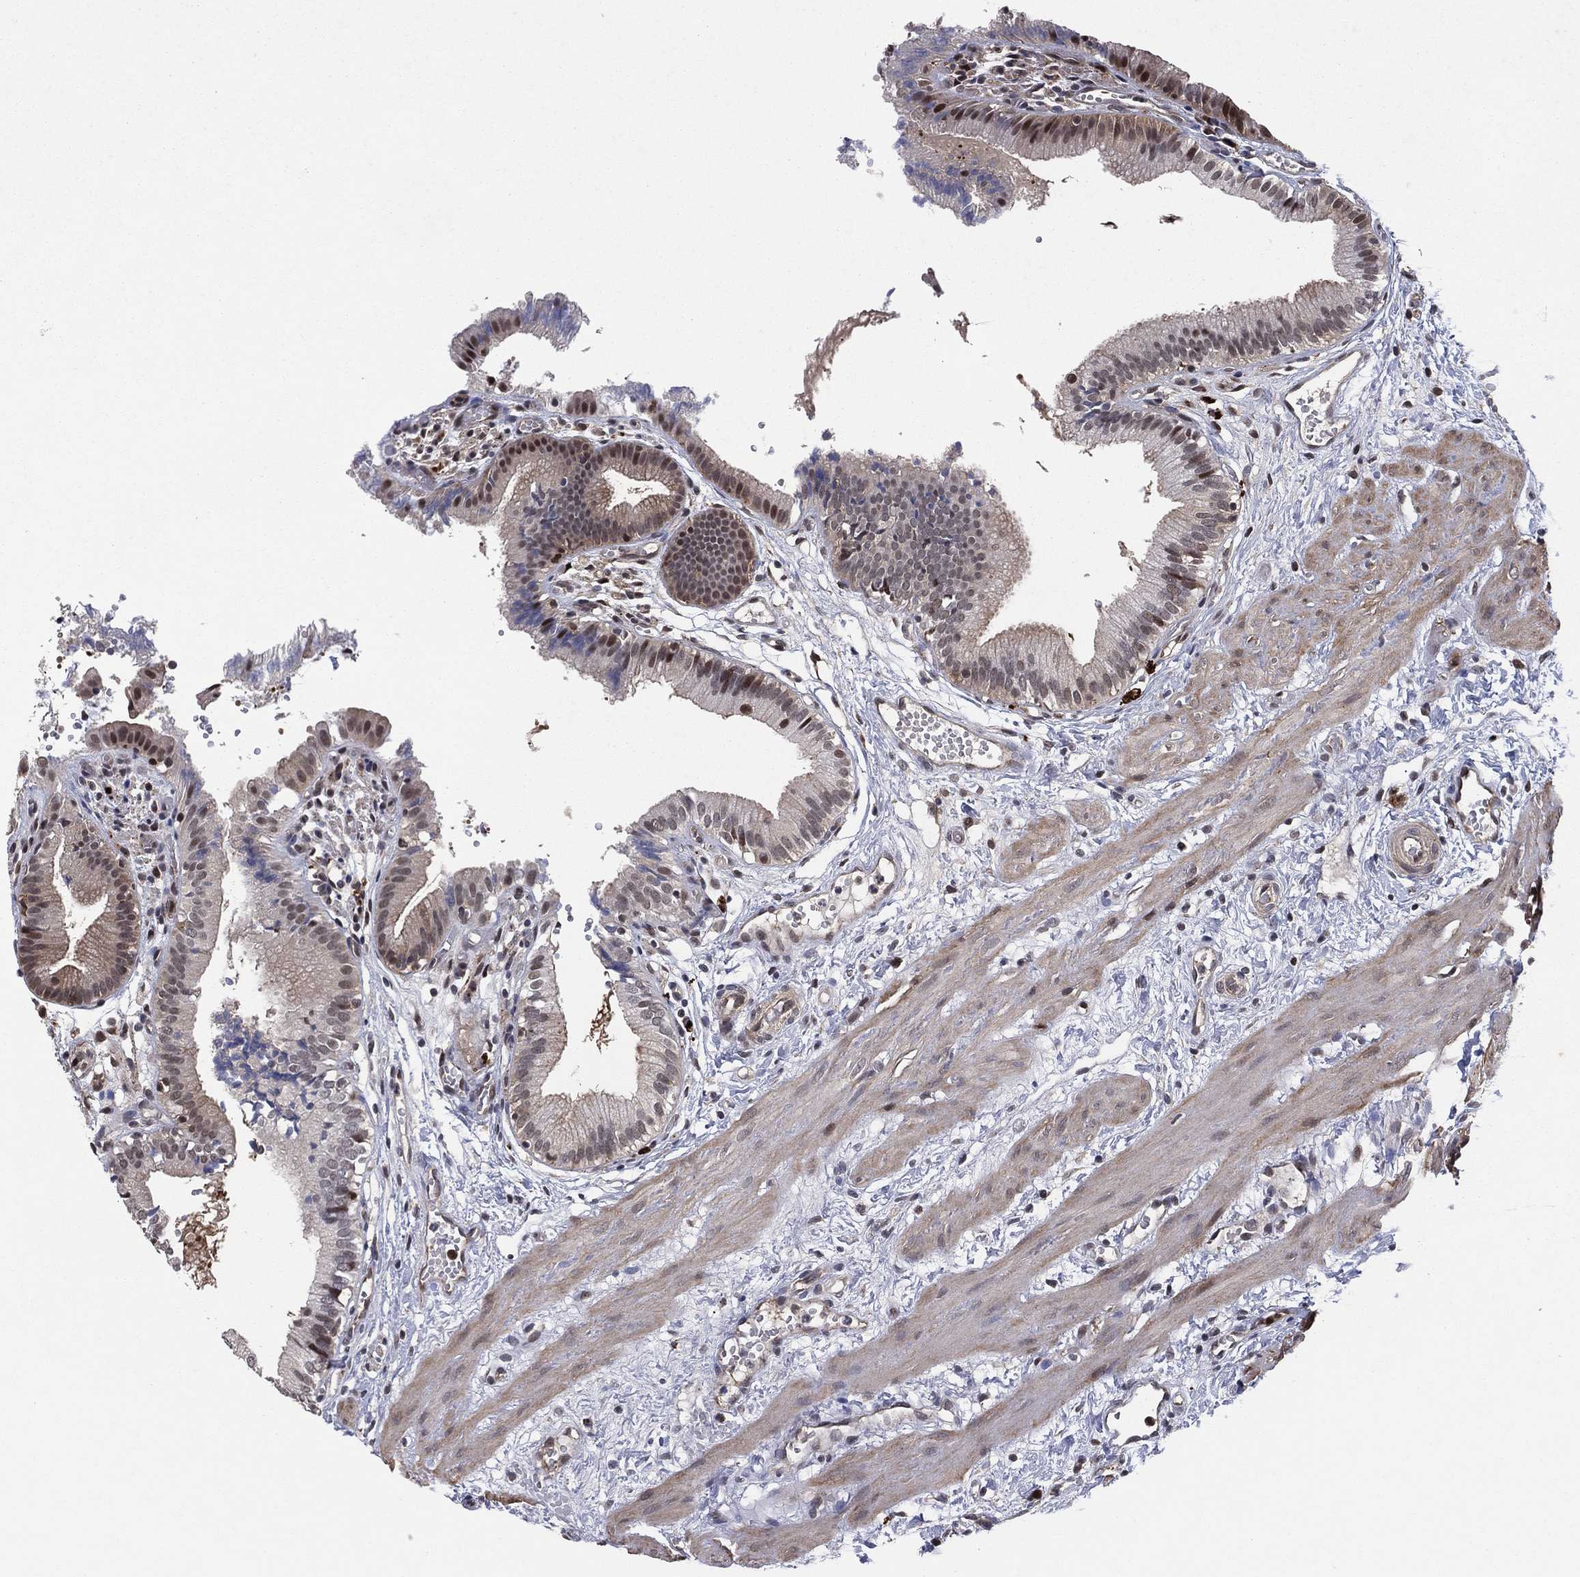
{"staining": {"intensity": "strong", "quantity": "<25%", "location": "nuclear"}, "tissue": "gallbladder", "cell_type": "Glandular cells", "image_type": "normal", "snomed": [{"axis": "morphology", "description": "Normal tissue, NOS"}, {"axis": "topography", "description": "Gallbladder"}], "caption": "Glandular cells demonstrate medium levels of strong nuclear positivity in approximately <25% of cells in normal human gallbladder.", "gene": "ICOSLG", "patient": {"sex": "female", "age": 24}}